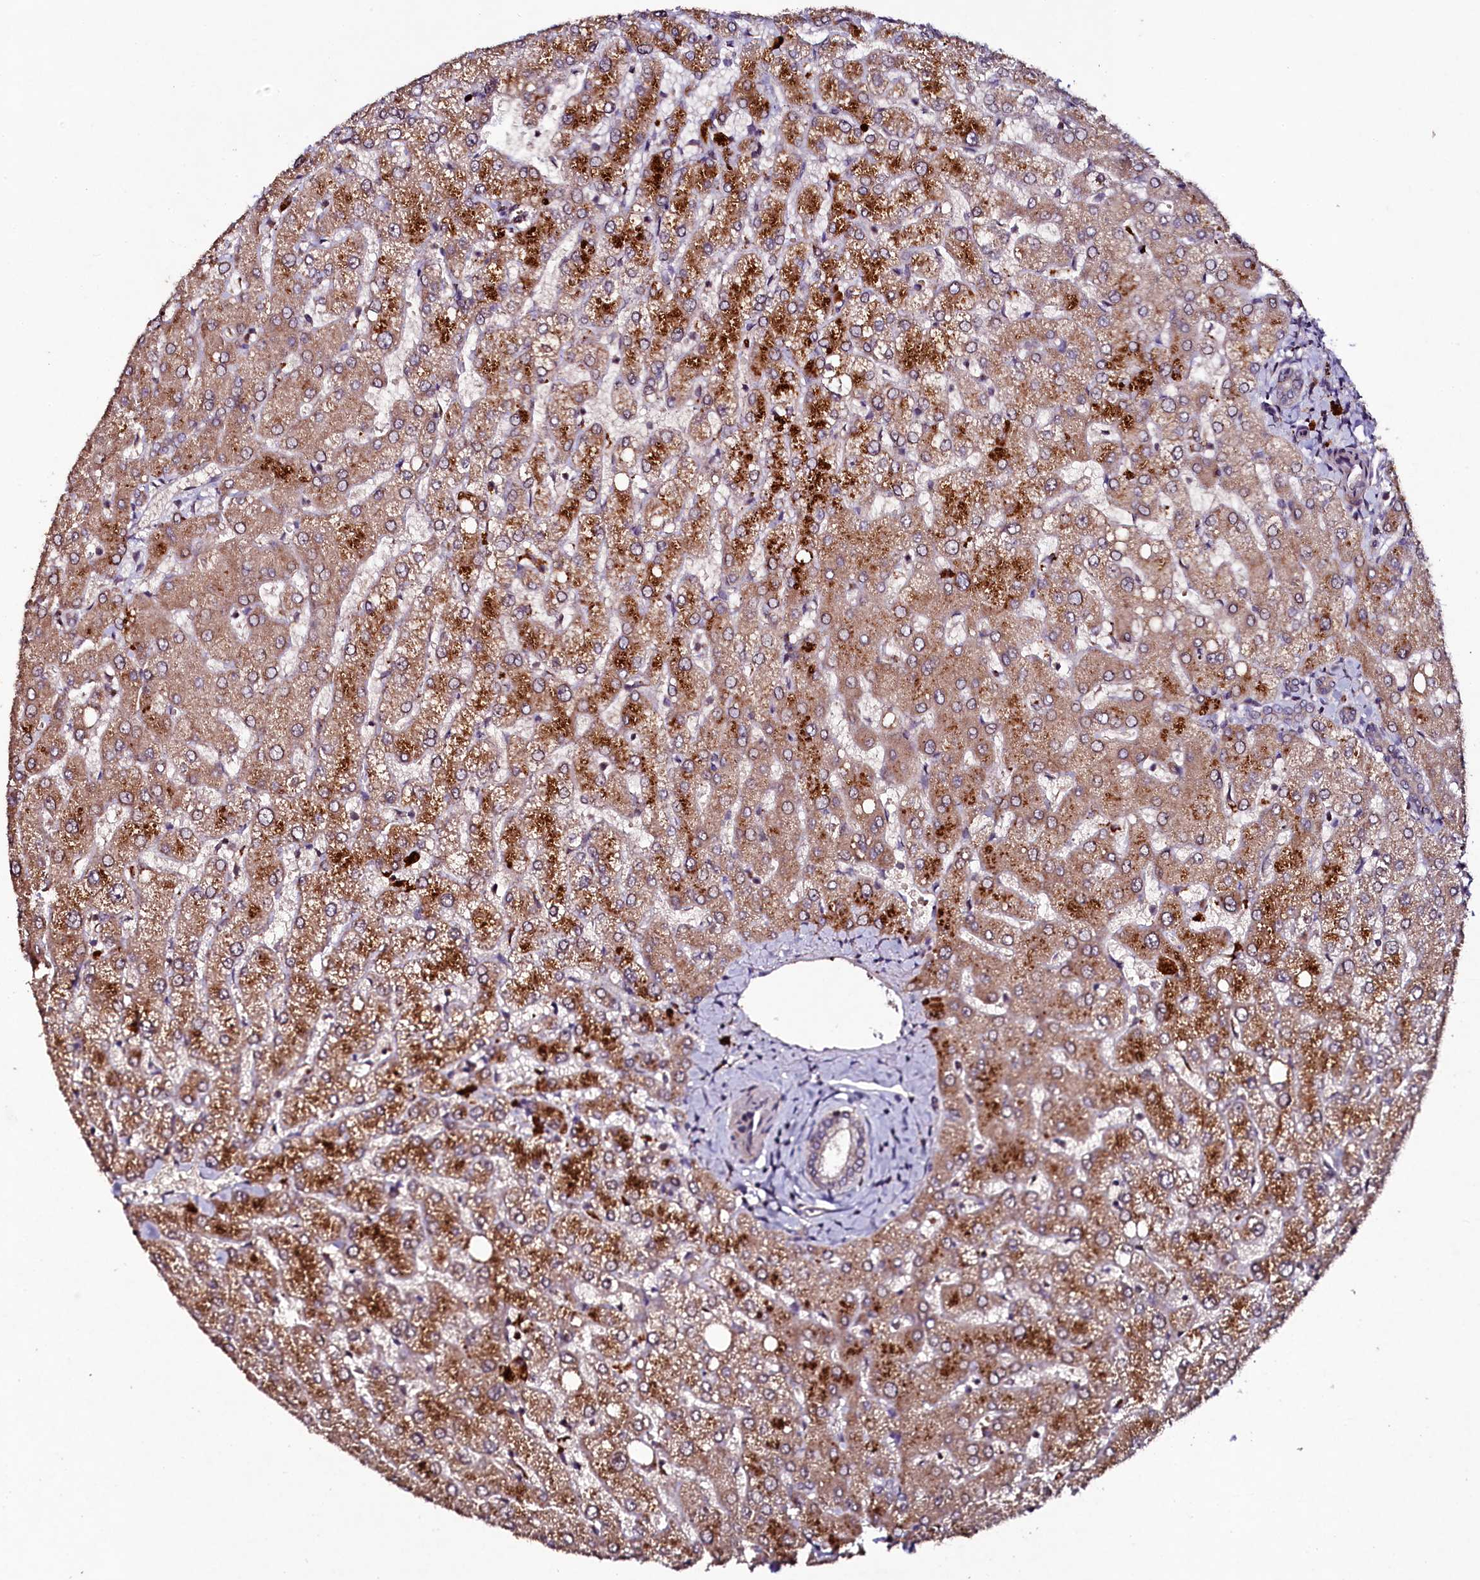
{"staining": {"intensity": "weak", "quantity": "25%-75%", "location": "cytoplasmic/membranous"}, "tissue": "liver", "cell_type": "Cholangiocytes", "image_type": "normal", "snomed": [{"axis": "morphology", "description": "Normal tissue, NOS"}, {"axis": "topography", "description": "Liver"}], "caption": "This is a micrograph of IHC staining of unremarkable liver, which shows weak expression in the cytoplasmic/membranous of cholangiocytes.", "gene": "SEC24C", "patient": {"sex": "female", "age": 54}}